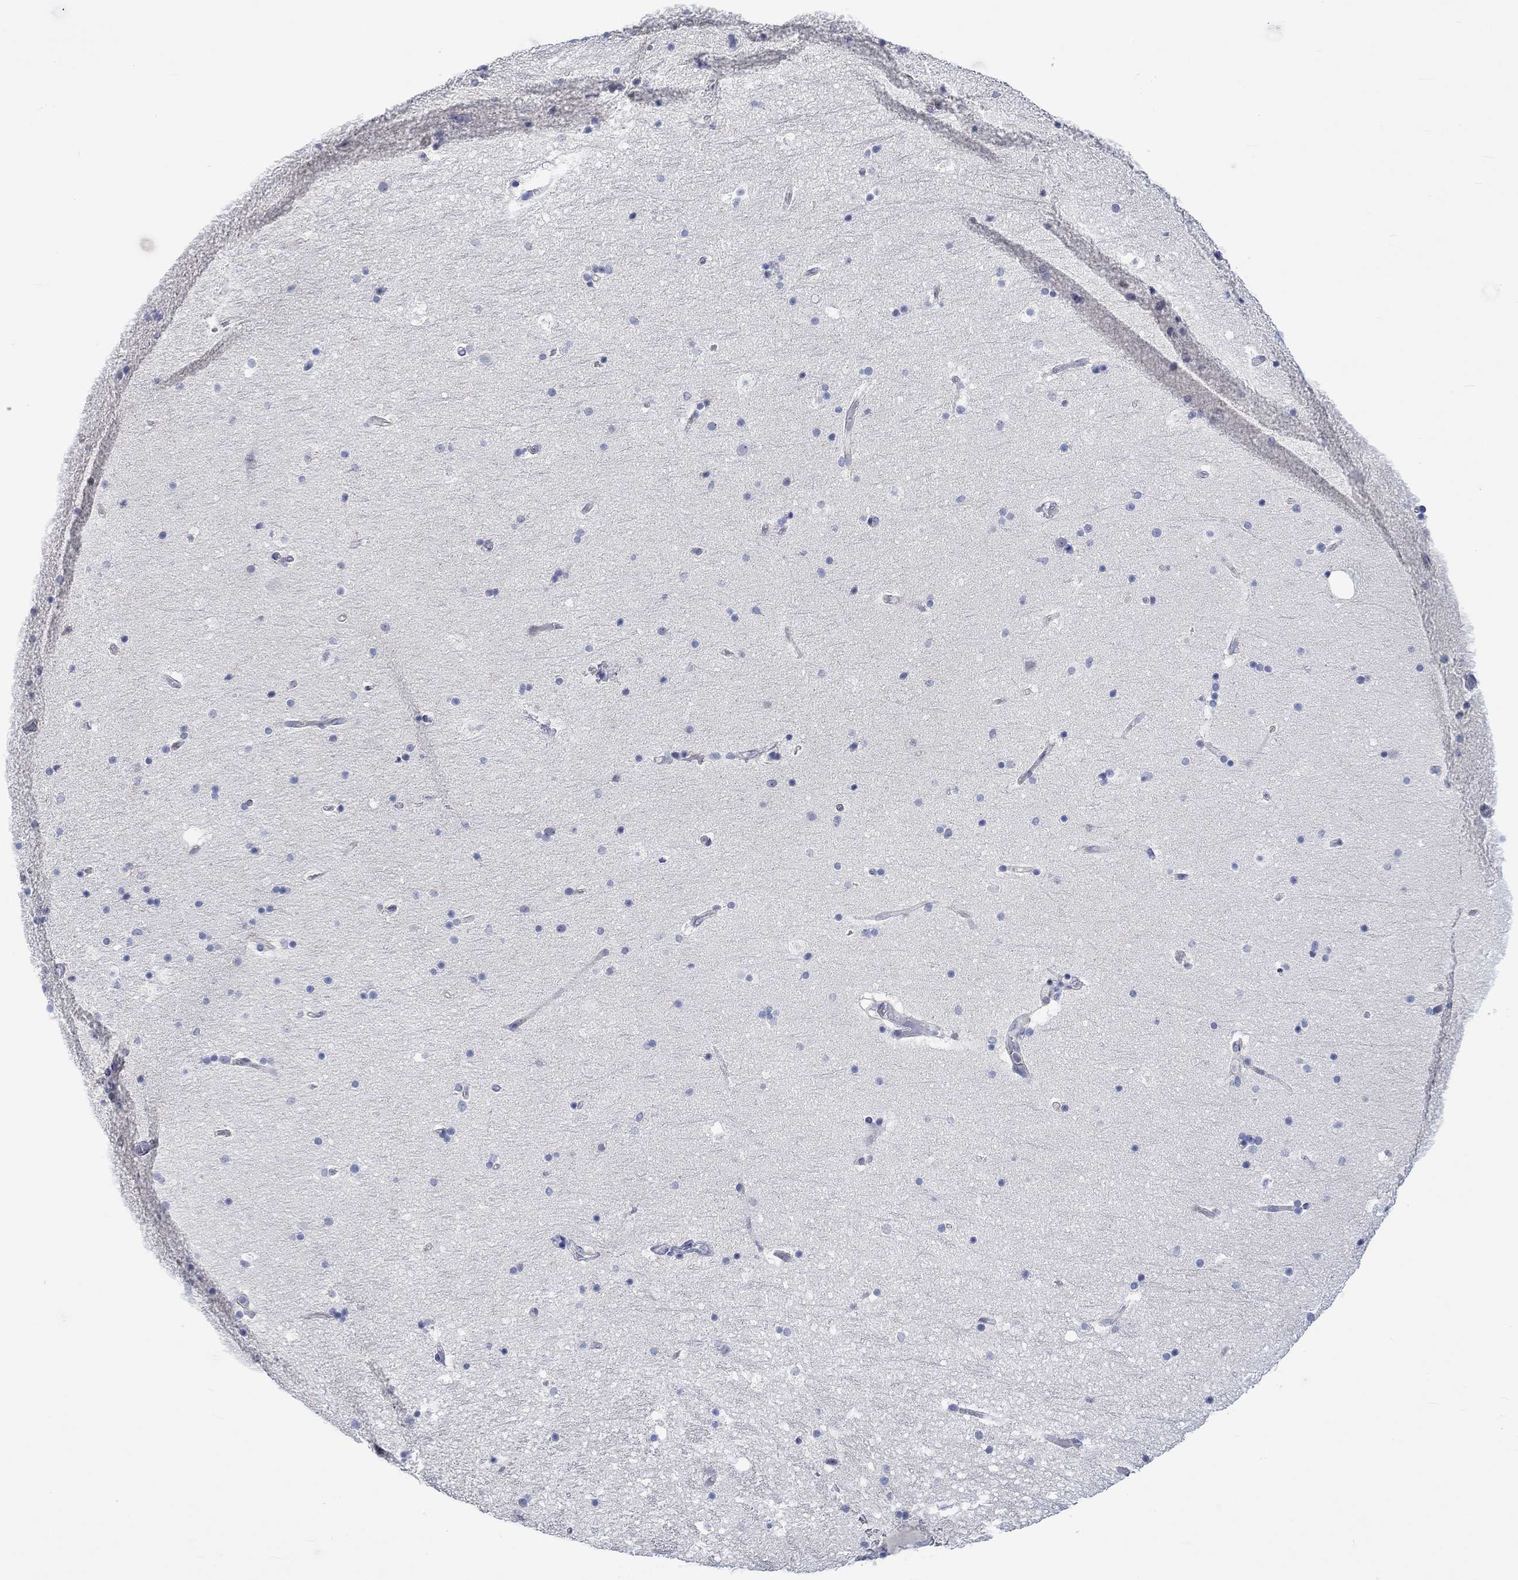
{"staining": {"intensity": "negative", "quantity": "none", "location": "none"}, "tissue": "hippocampus", "cell_type": "Glial cells", "image_type": "normal", "snomed": [{"axis": "morphology", "description": "Normal tissue, NOS"}, {"axis": "topography", "description": "Hippocampus"}], "caption": "Benign hippocampus was stained to show a protein in brown. There is no significant expression in glial cells. (Immunohistochemistry, brightfield microscopy, high magnification).", "gene": "AGRP", "patient": {"sex": "male", "age": 51}}